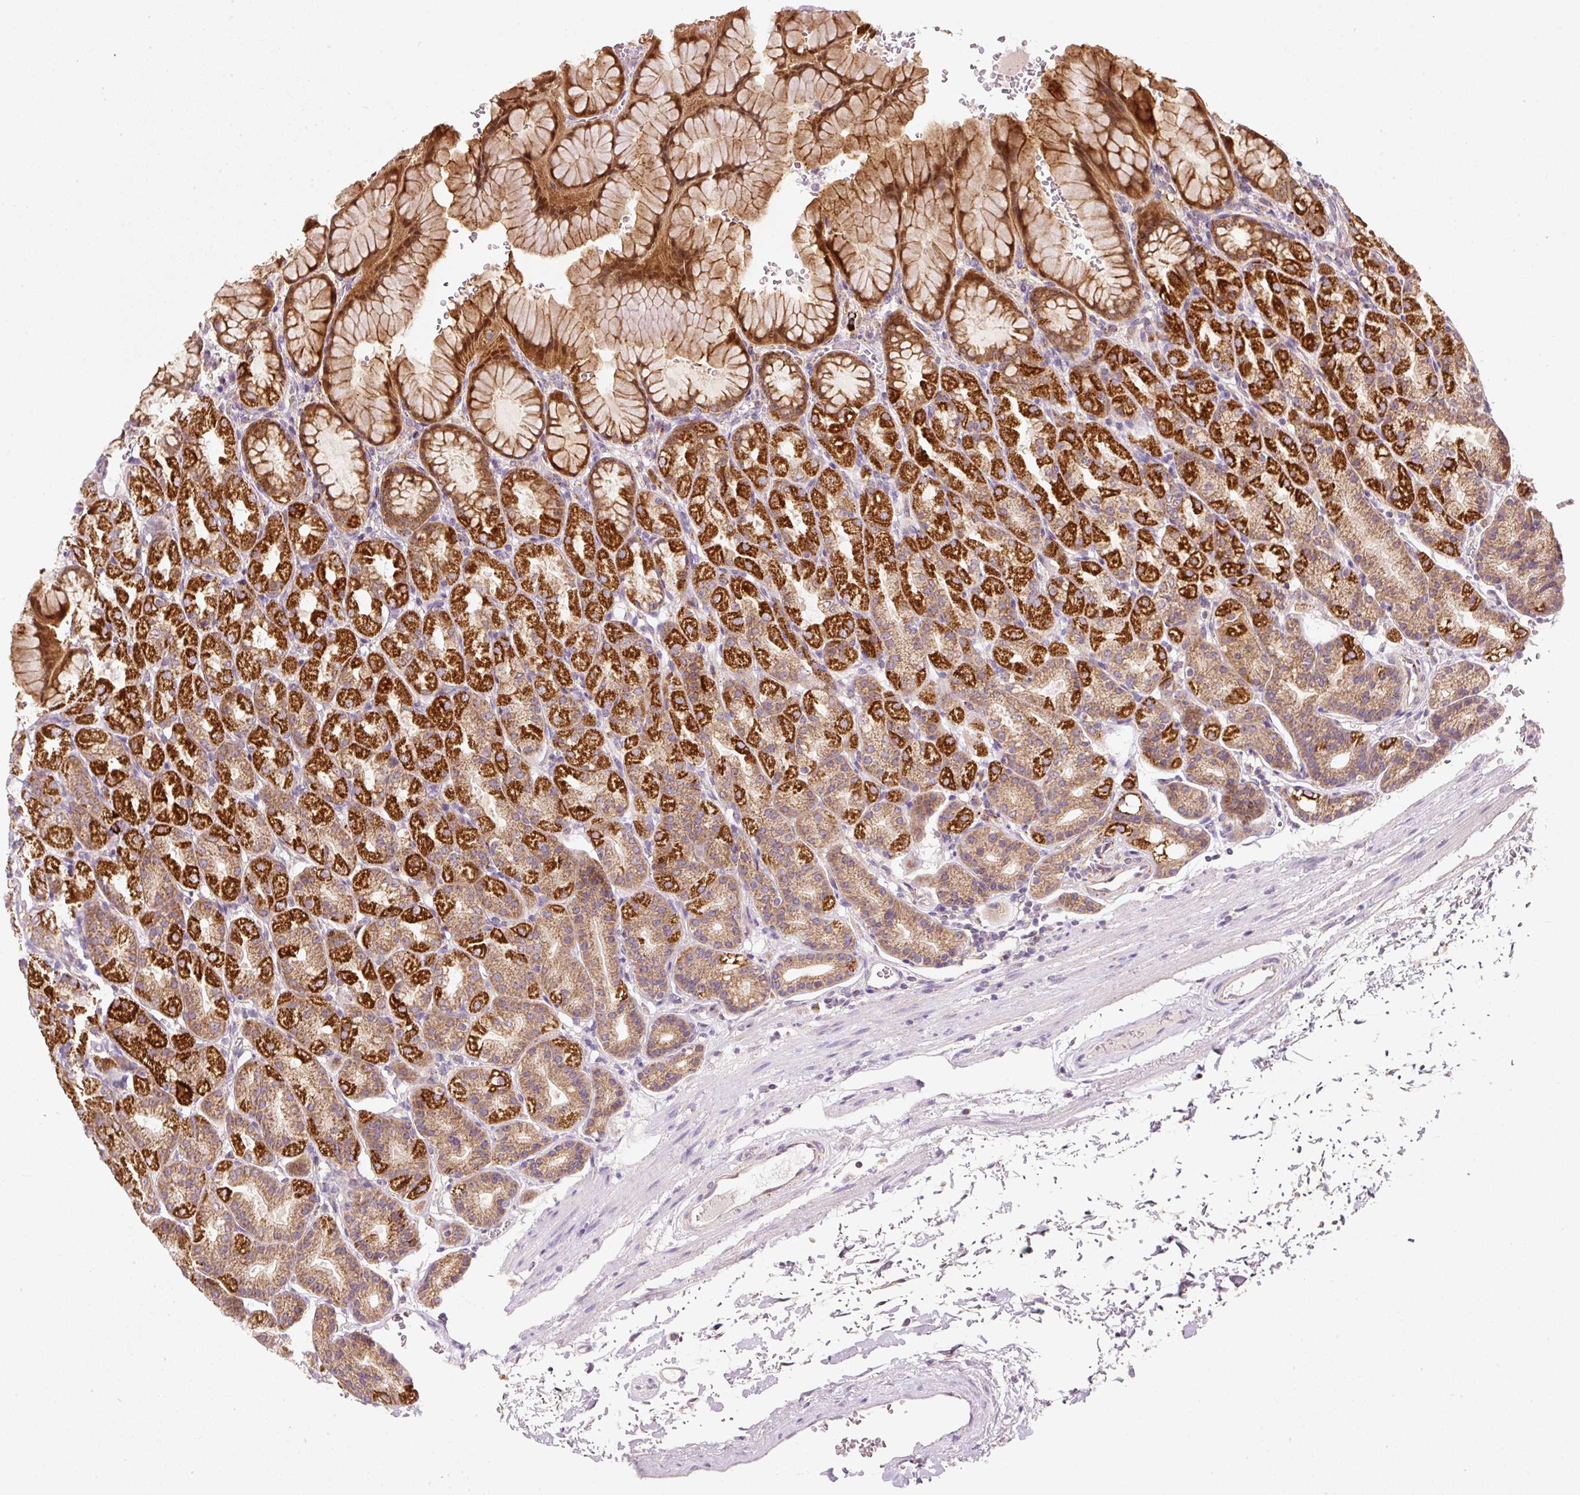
{"staining": {"intensity": "strong", "quantity": ">75%", "location": "cytoplasmic/membranous"}, "tissue": "stomach", "cell_type": "Glandular cells", "image_type": "normal", "snomed": [{"axis": "morphology", "description": "Normal tissue, NOS"}, {"axis": "topography", "description": "Stomach, upper"}], "caption": "IHC histopathology image of benign stomach: human stomach stained using immunohistochemistry exhibits high levels of strong protein expression localized specifically in the cytoplasmic/membranous of glandular cells, appearing as a cytoplasmic/membranous brown color.", "gene": "FAM78B", "patient": {"sex": "female", "age": 81}}